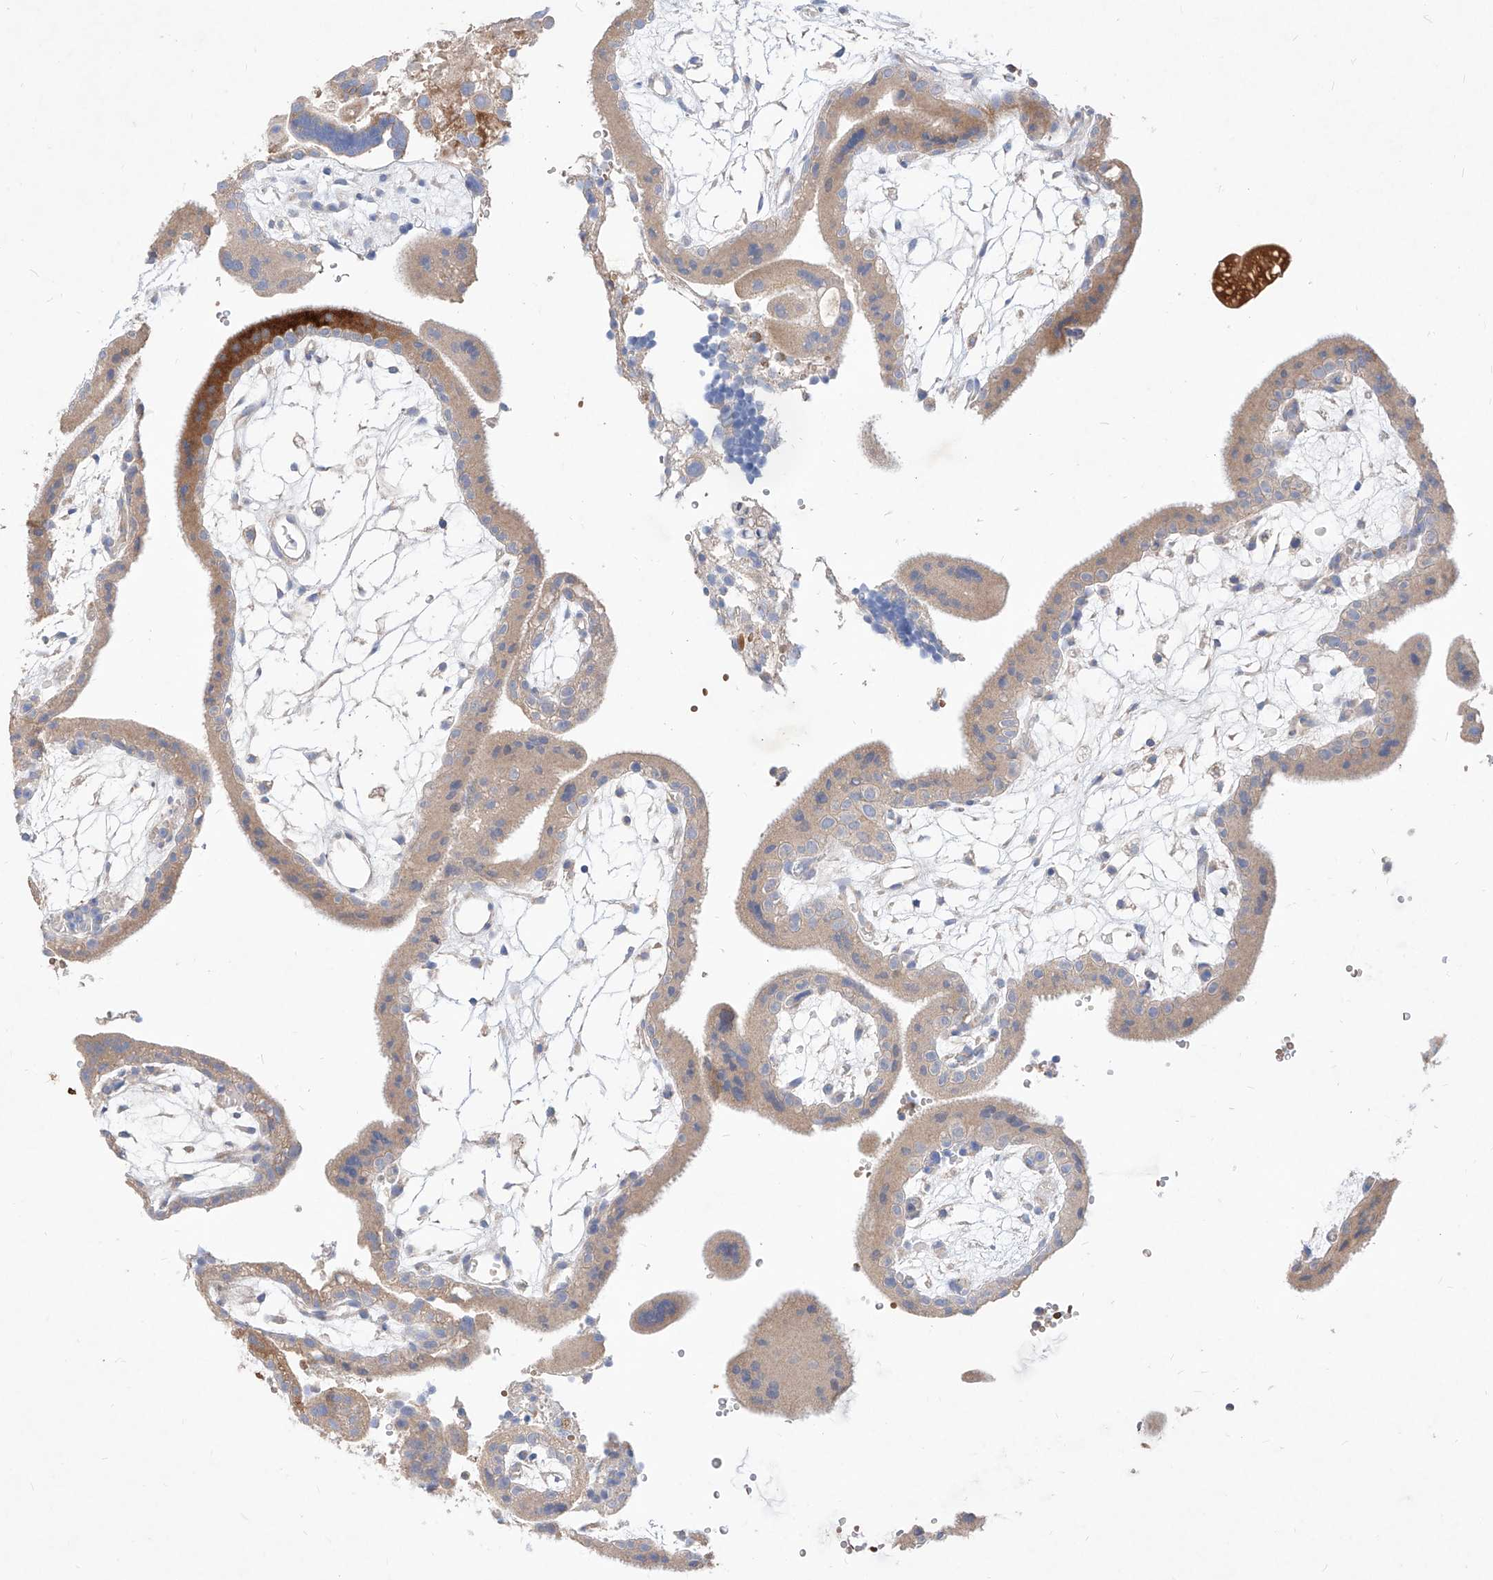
{"staining": {"intensity": "moderate", "quantity": "25%-75%", "location": "cytoplasmic/membranous"}, "tissue": "placenta", "cell_type": "Trophoblastic cells", "image_type": "normal", "snomed": [{"axis": "morphology", "description": "Normal tissue, NOS"}, {"axis": "topography", "description": "Placenta"}], "caption": "Immunohistochemistry photomicrograph of unremarkable placenta stained for a protein (brown), which displays medium levels of moderate cytoplasmic/membranous staining in about 25%-75% of trophoblastic cells.", "gene": "TSNAX", "patient": {"sex": "female", "age": 18}}